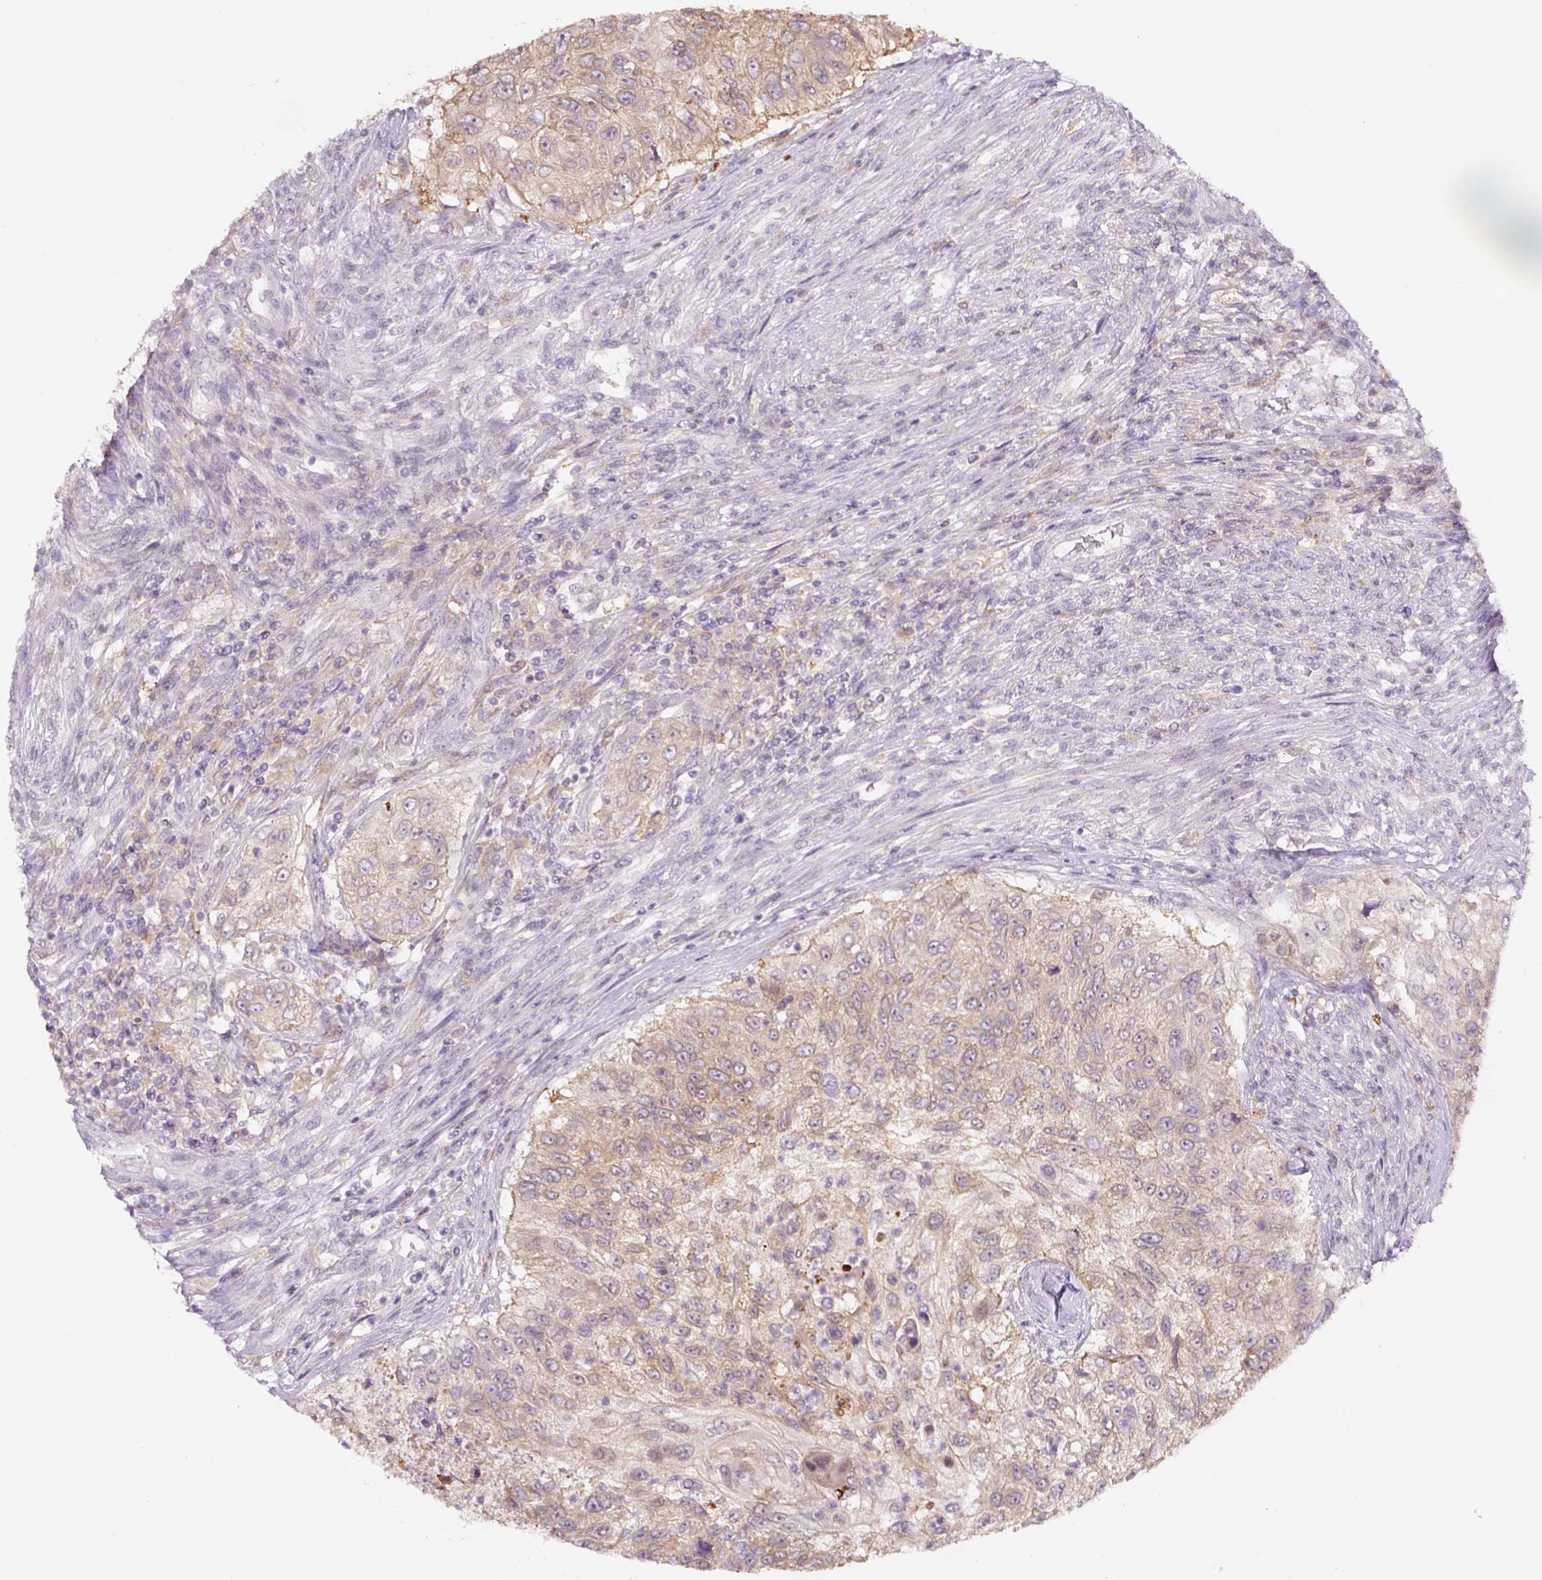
{"staining": {"intensity": "weak", "quantity": "25%-75%", "location": "cytoplasmic/membranous"}, "tissue": "urothelial cancer", "cell_type": "Tumor cells", "image_type": "cancer", "snomed": [{"axis": "morphology", "description": "Urothelial carcinoma, High grade"}, {"axis": "topography", "description": "Urinary bladder"}], "caption": "Immunohistochemistry (IHC) image of neoplastic tissue: high-grade urothelial carcinoma stained using IHC shows low levels of weak protein expression localized specifically in the cytoplasmic/membranous of tumor cells, appearing as a cytoplasmic/membranous brown color.", "gene": "SPSB2", "patient": {"sex": "female", "age": 60}}